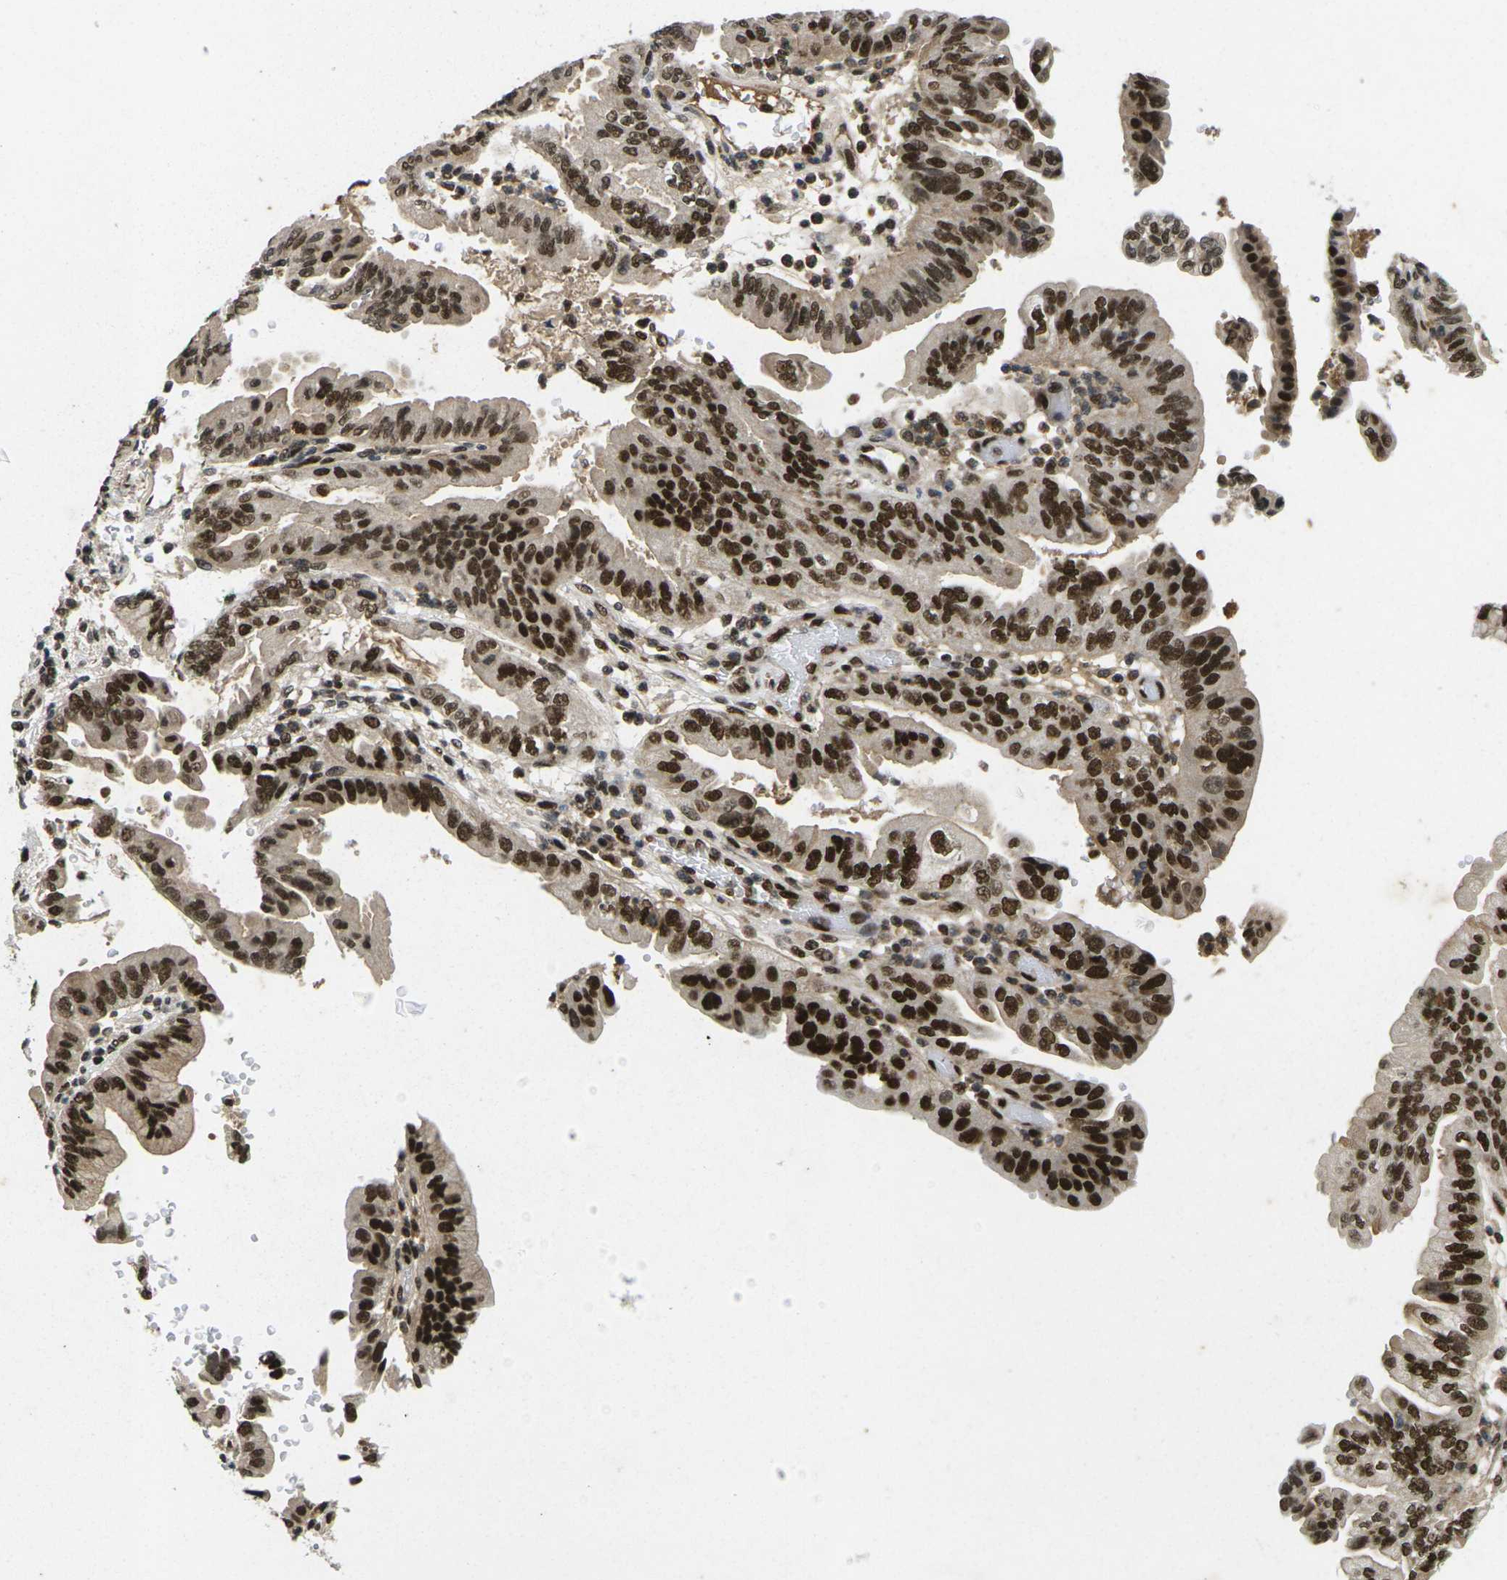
{"staining": {"intensity": "strong", "quantity": ">75%", "location": "nuclear"}, "tissue": "pancreatic cancer", "cell_type": "Tumor cells", "image_type": "cancer", "snomed": [{"axis": "morphology", "description": "Adenocarcinoma, NOS"}, {"axis": "topography", "description": "Pancreas"}], "caption": "Immunohistochemical staining of pancreatic adenocarcinoma reveals high levels of strong nuclear protein staining in approximately >75% of tumor cells. (Stains: DAB in brown, nuclei in blue, Microscopy: brightfield microscopy at high magnification).", "gene": "GTF2E1", "patient": {"sex": "male", "age": 70}}